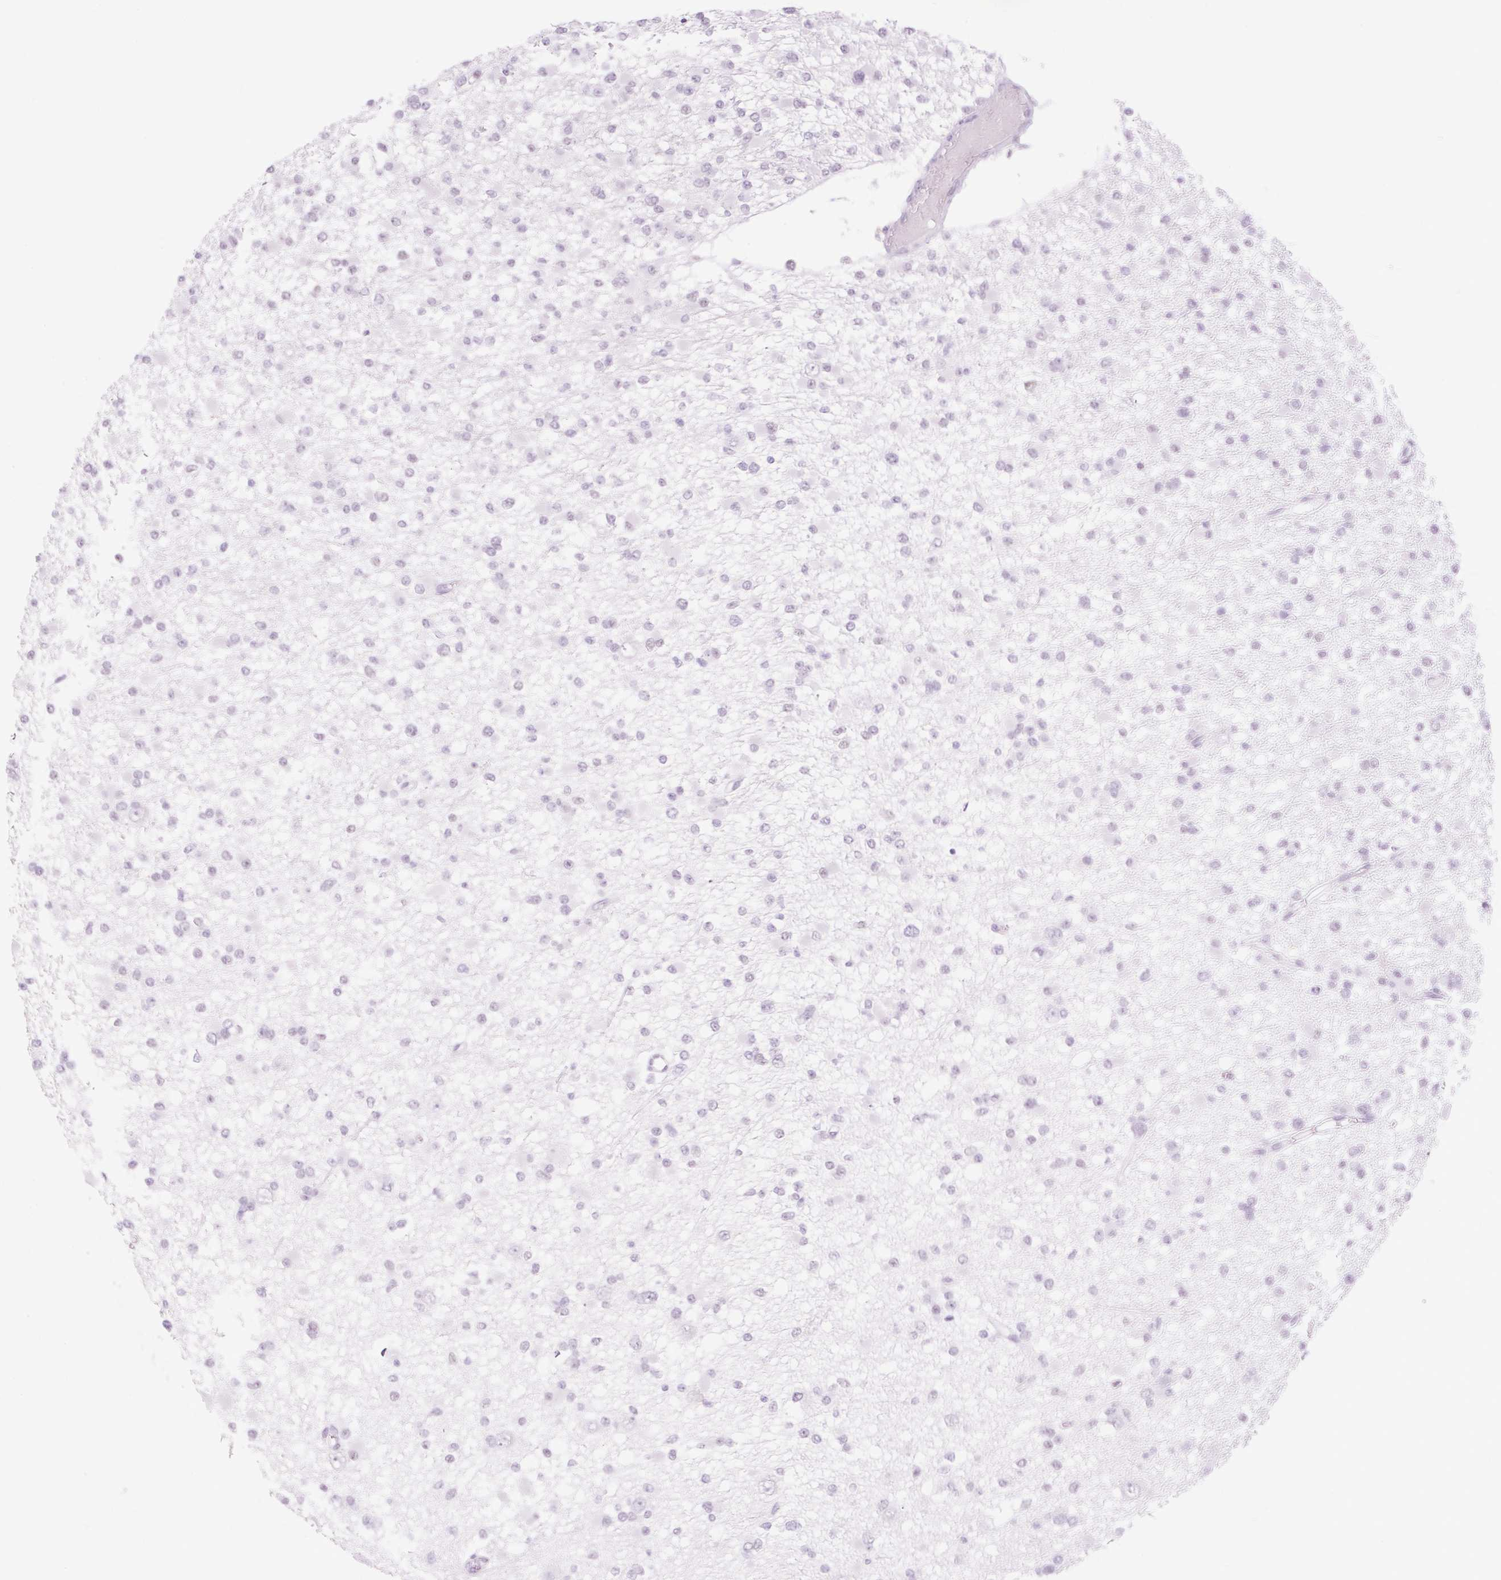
{"staining": {"intensity": "negative", "quantity": "none", "location": "none"}, "tissue": "glioma", "cell_type": "Tumor cells", "image_type": "cancer", "snomed": [{"axis": "morphology", "description": "Glioma, malignant, Low grade"}, {"axis": "topography", "description": "Brain"}], "caption": "Tumor cells show no significant positivity in glioma.", "gene": "PALM3", "patient": {"sex": "female", "age": 22}}